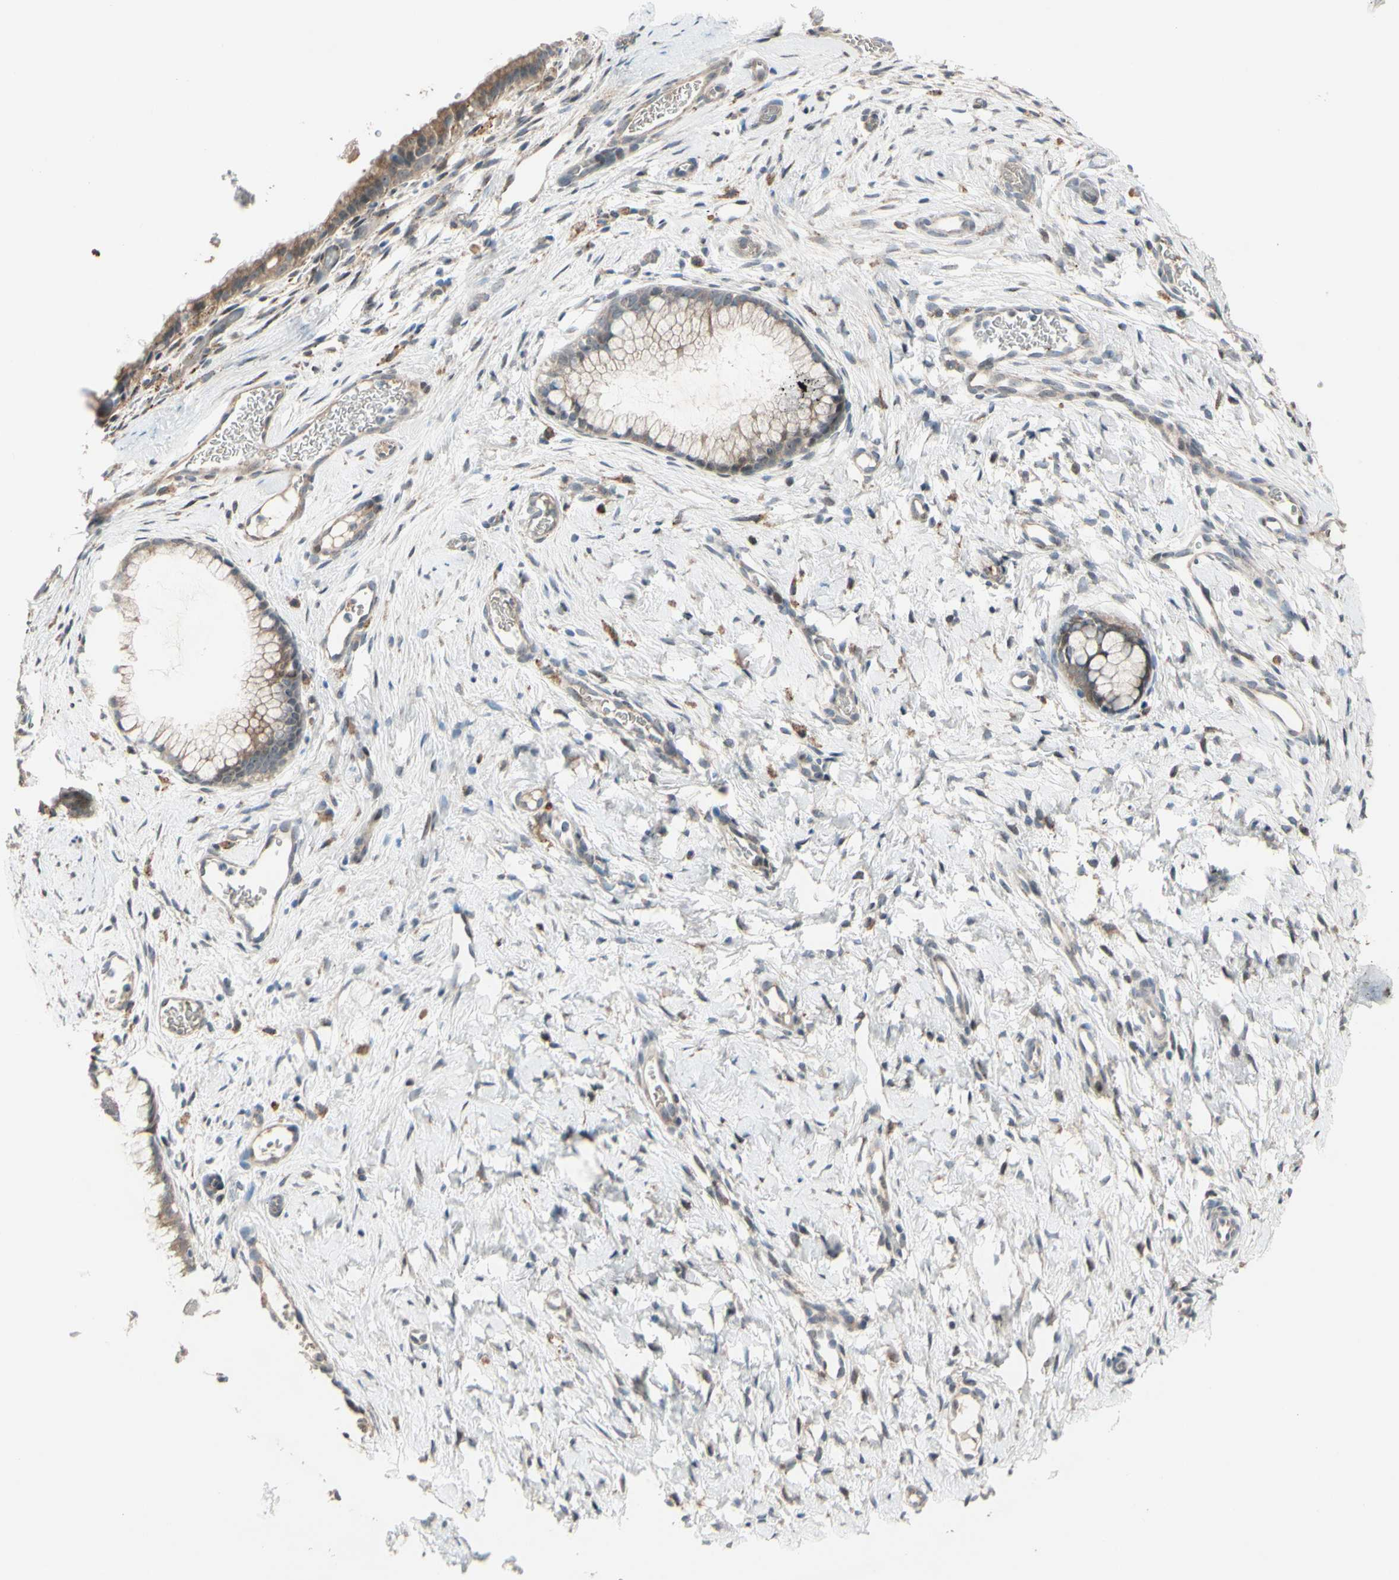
{"staining": {"intensity": "weak", "quantity": ">75%", "location": "cytoplasmic/membranous"}, "tissue": "cervix", "cell_type": "Glandular cells", "image_type": "normal", "snomed": [{"axis": "morphology", "description": "Normal tissue, NOS"}, {"axis": "topography", "description": "Cervix"}], "caption": "Normal cervix exhibits weak cytoplasmic/membranous expression in approximately >75% of glandular cells.", "gene": "SNX29", "patient": {"sex": "female", "age": 65}}